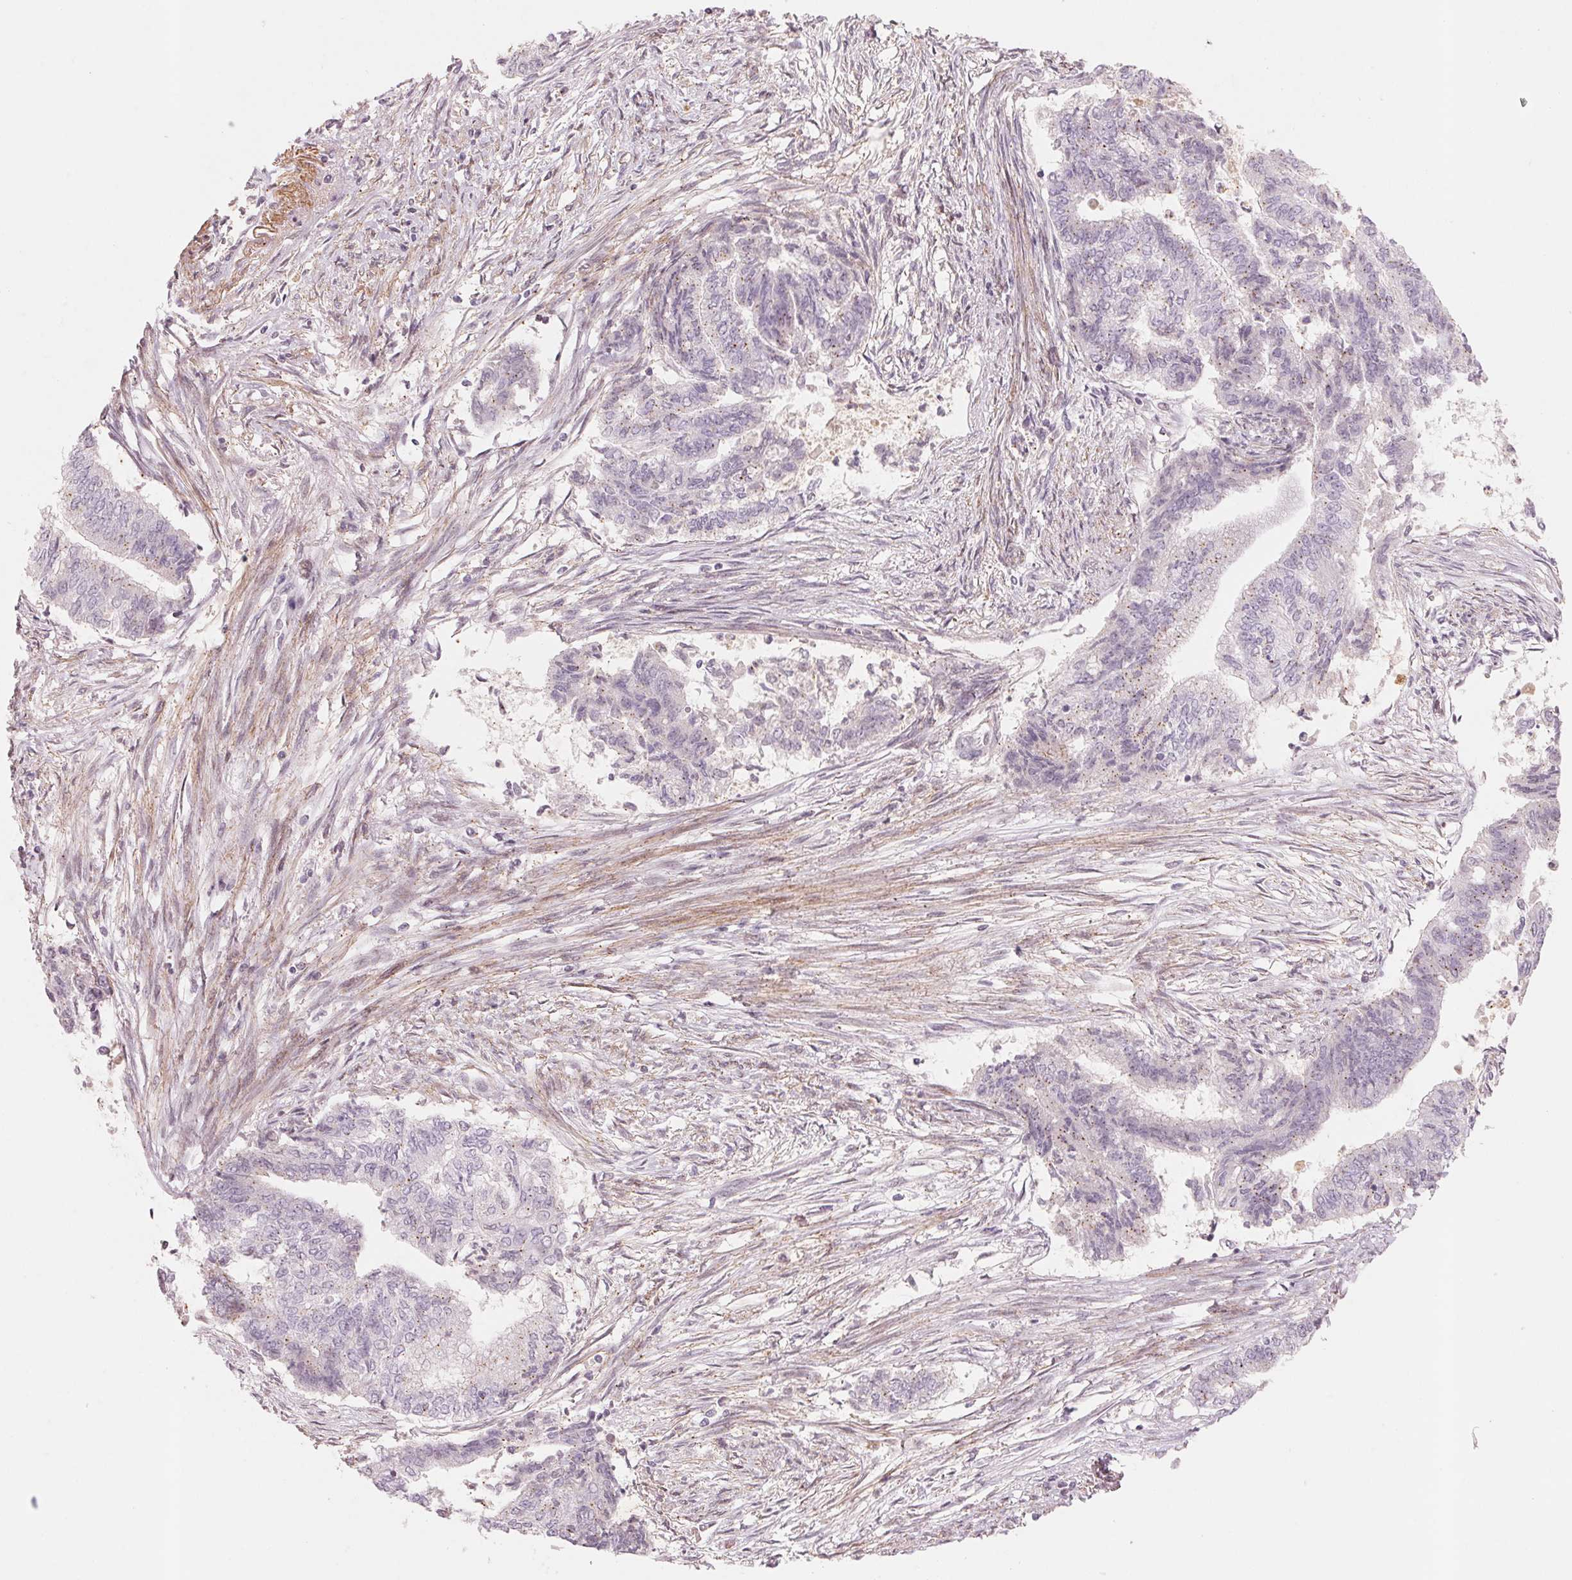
{"staining": {"intensity": "weak", "quantity": "<25%", "location": "cytoplasmic/membranous"}, "tissue": "endometrial cancer", "cell_type": "Tumor cells", "image_type": "cancer", "snomed": [{"axis": "morphology", "description": "Adenocarcinoma, NOS"}, {"axis": "topography", "description": "Endometrium"}], "caption": "This image is of endometrial cancer (adenocarcinoma) stained with IHC to label a protein in brown with the nuclei are counter-stained blue. There is no expression in tumor cells. Nuclei are stained in blue.", "gene": "SLC17A4", "patient": {"sex": "female", "age": 65}}